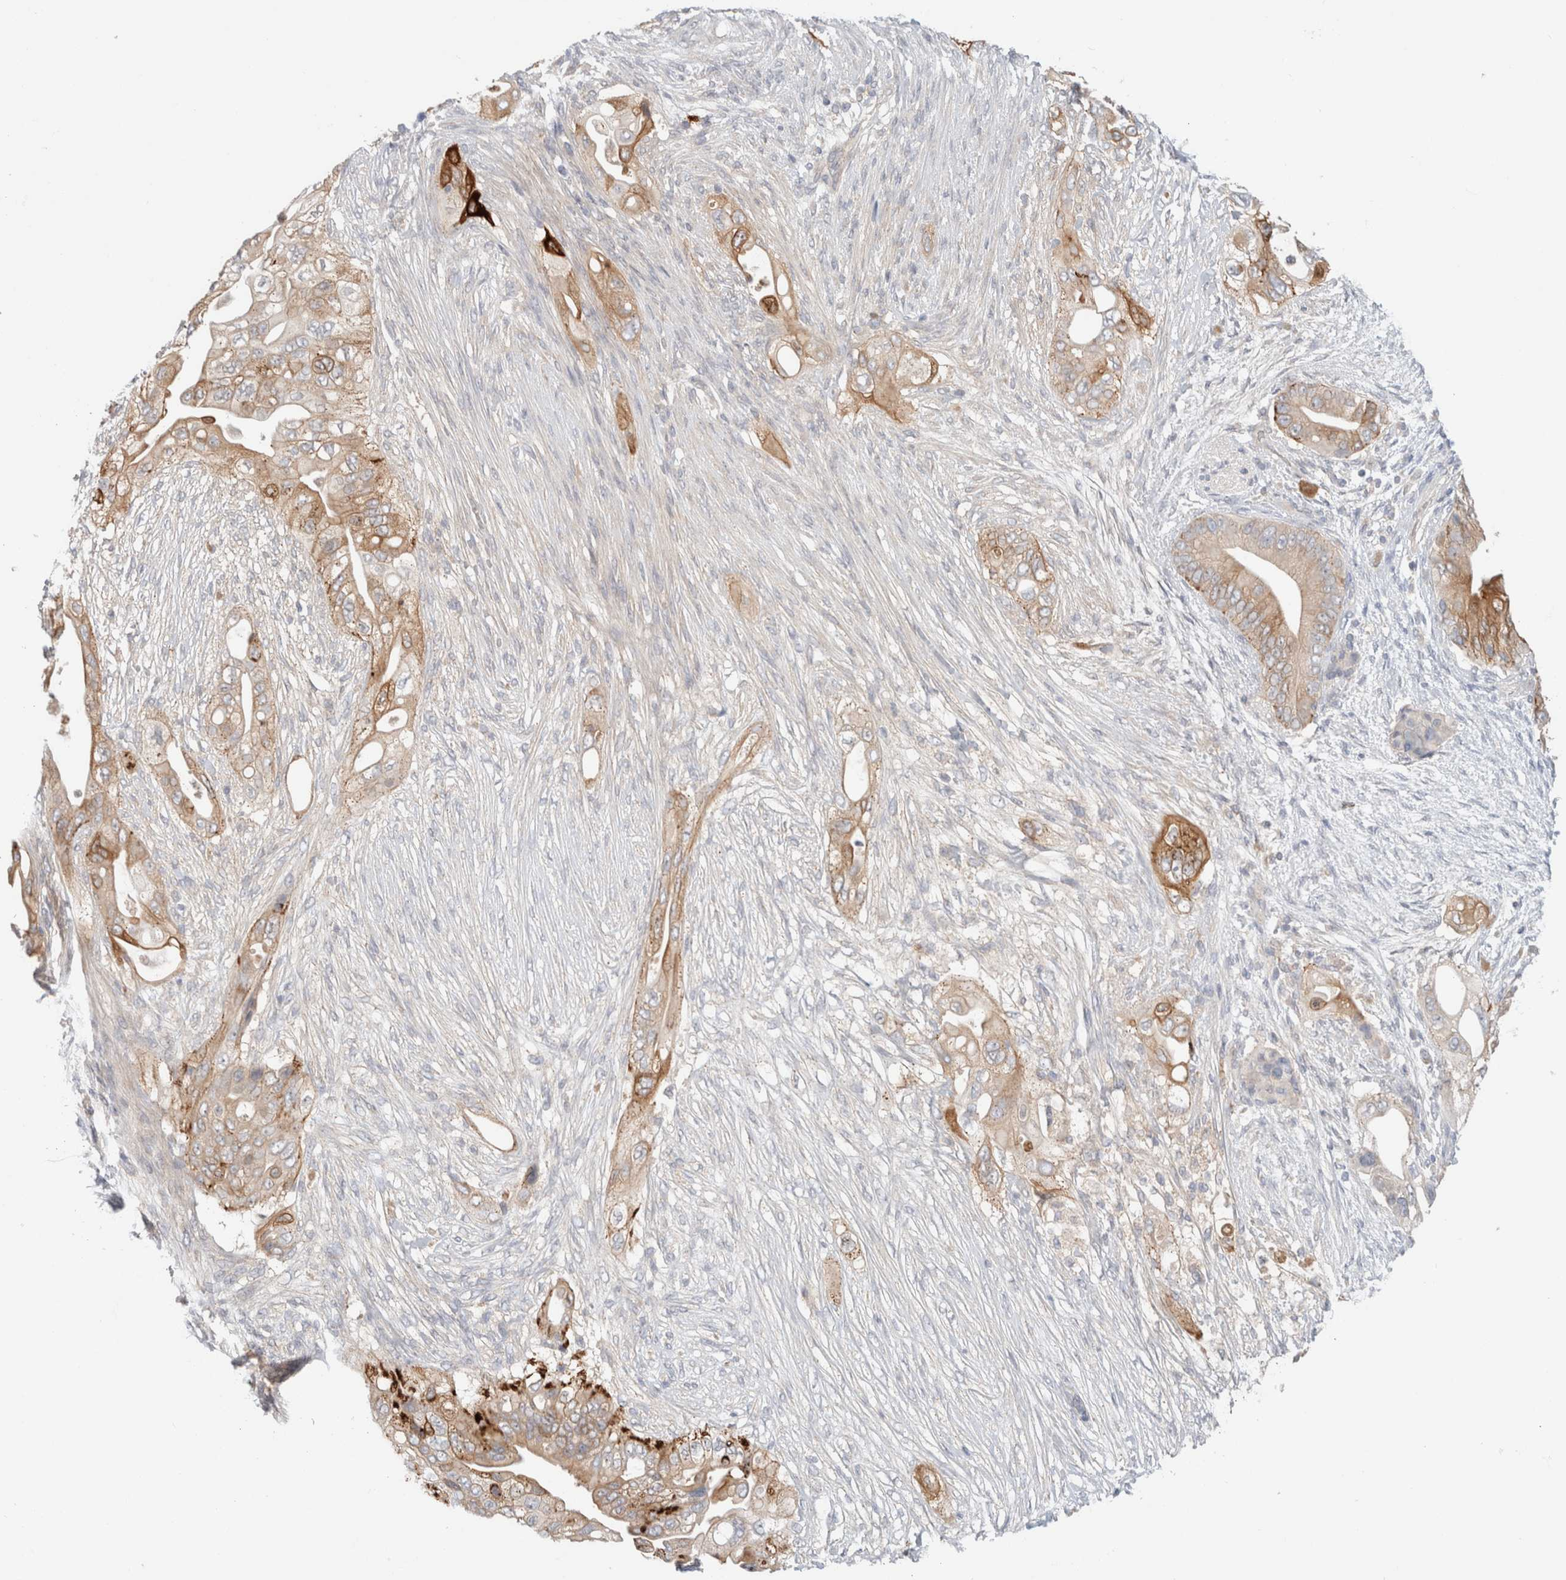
{"staining": {"intensity": "moderate", "quantity": ">75%", "location": "cytoplasmic/membranous"}, "tissue": "pancreatic cancer", "cell_type": "Tumor cells", "image_type": "cancer", "snomed": [{"axis": "morphology", "description": "Adenocarcinoma, NOS"}, {"axis": "topography", "description": "Pancreas"}], "caption": "Protein expression analysis of adenocarcinoma (pancreatic) reveals moderate cytoplasmic/membranous positivity in about >75% of tumor cells. (DAB (3,3'-diaminobenzidine) IHC with brightfield microscopy, high magnification).", "gene": "SDR16C5", "patient": {"sex": "male", "age": 53}}